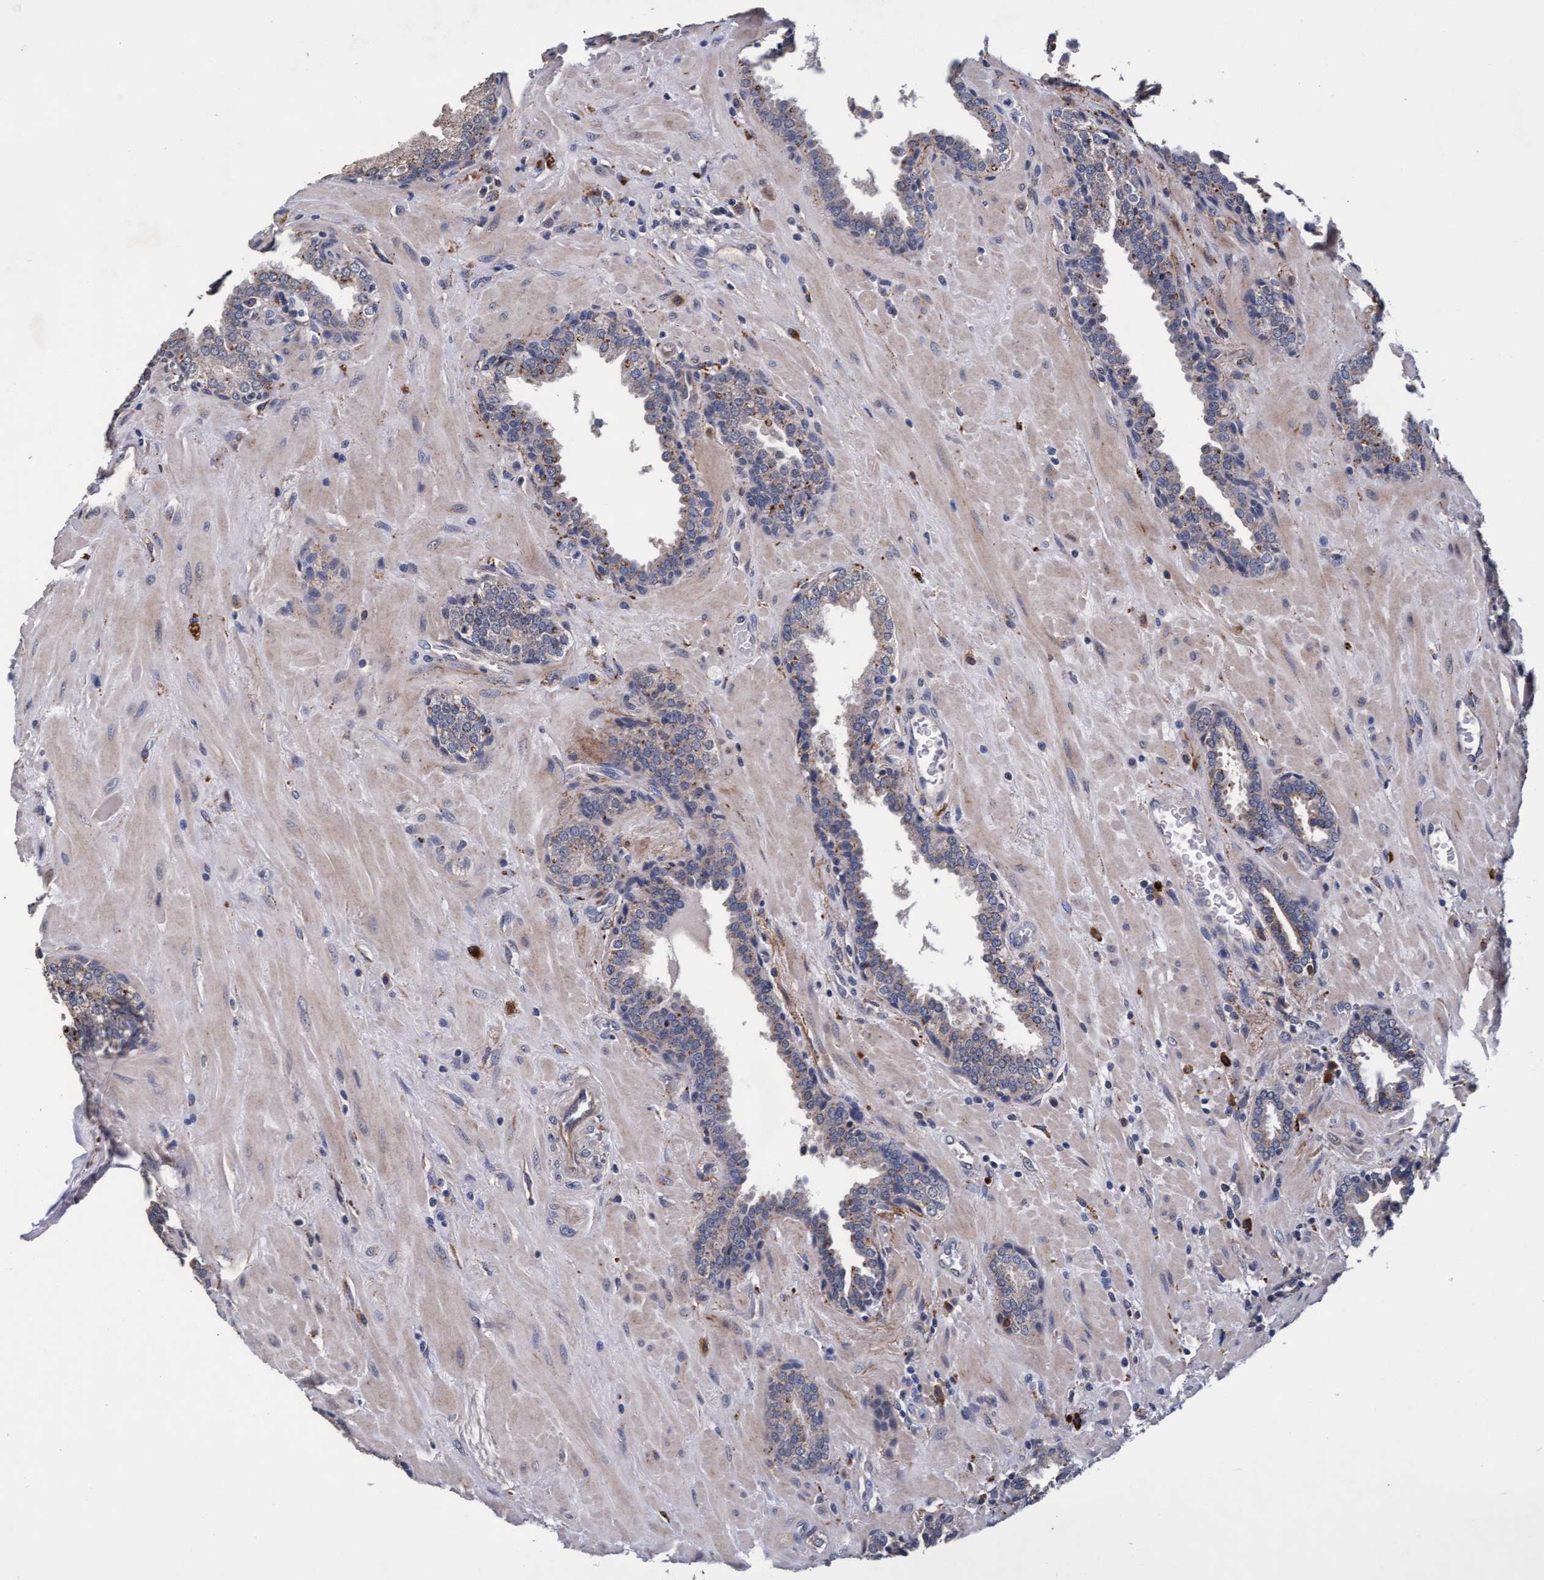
{"staining": {"intensity": "weak", "quantity": ">75%", "location": "cytoplasmic/membranous"}, "tissue": "prostate", "cell_type": "Glandular cells", "image_type": "normal", "snomed": [{"axis": "morphology", "description": "Normal tissue, NOS"}, {"axis": "topography", "description": "Prostate"}], "caption": "DAB immunohistochemical staining of benign prostate reveals weak cytoplasmic/membranous protein expression in about >75% of glandular cells.", "gene": "CPQ", "patient": {"sex": "male", "age": 51}}